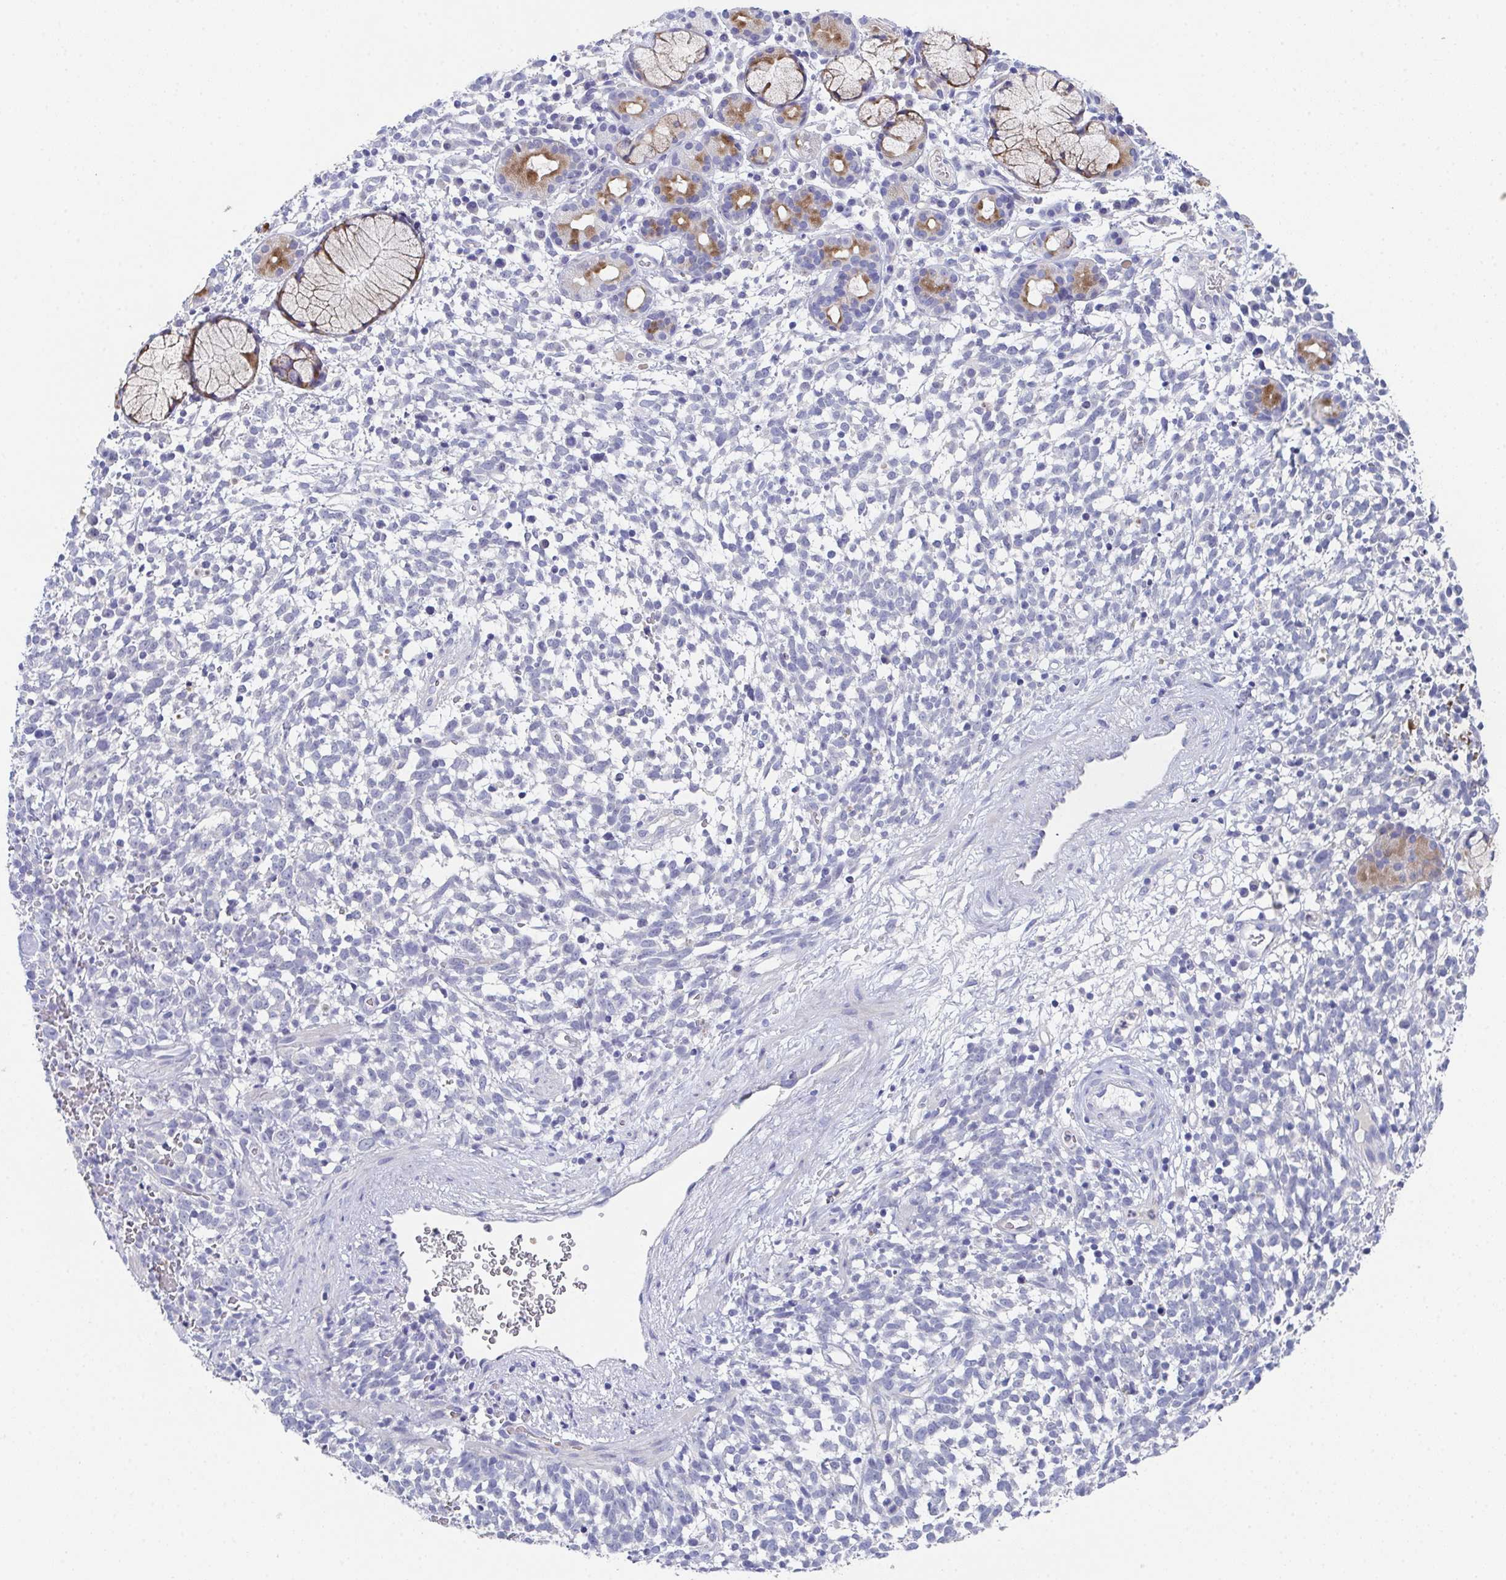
{"staining": {"intensity": "negative", "quantity": "none", "location": "none"}, "tissue": "melanoma", "cell_type": "Tumor cells", "image_type": "cancer", "snomed": [{"axis": "morphology", "description": "Malignant melanoma, NOS"}, {"axis": "topography", "description": "Skin"}], "caption": "An image of human melanoma is negative for staining in tumor cells.", "gene": "SSC4D", "patient": {"sex": "female", "age": 70}}